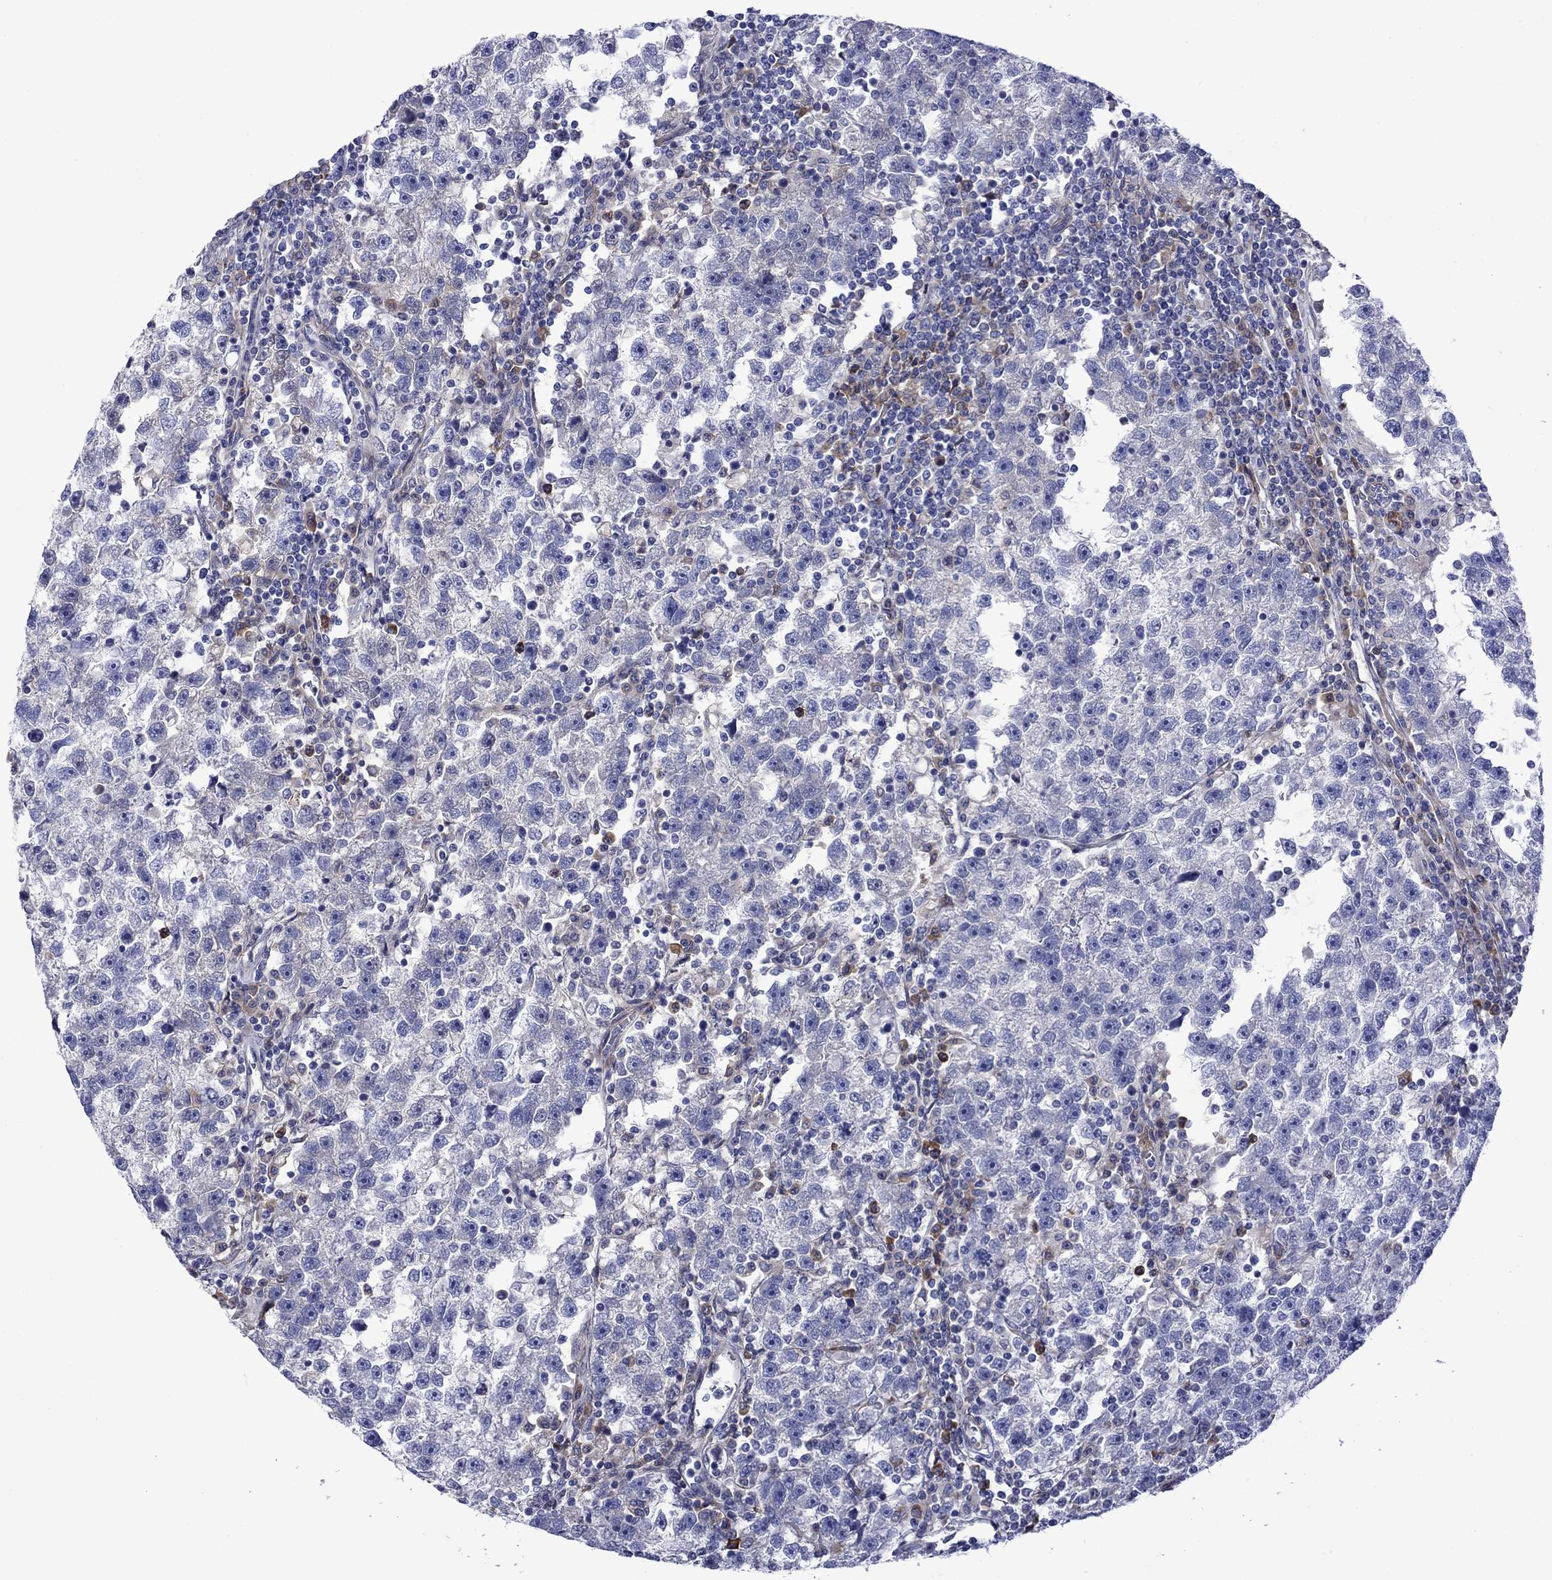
{"staining": {"intensity": "negative", "quantity": "none", "location": "none"}, "tissue": "testis cancer", "cell_type": "Tumor cells", "image_type": "cancer", "snomed": [{"axis": "morphology", "description": "Seminoma, NOS"}, {"axis": "topography", "description": "Testis"}], "caption": "Human testis cancer (seminoma) stained for a protein using immunohistochemistry (IHC) displays no staining in tumor cells.", "gene": "HSPG2", "patient": {"sex": "male", "age": 47}}